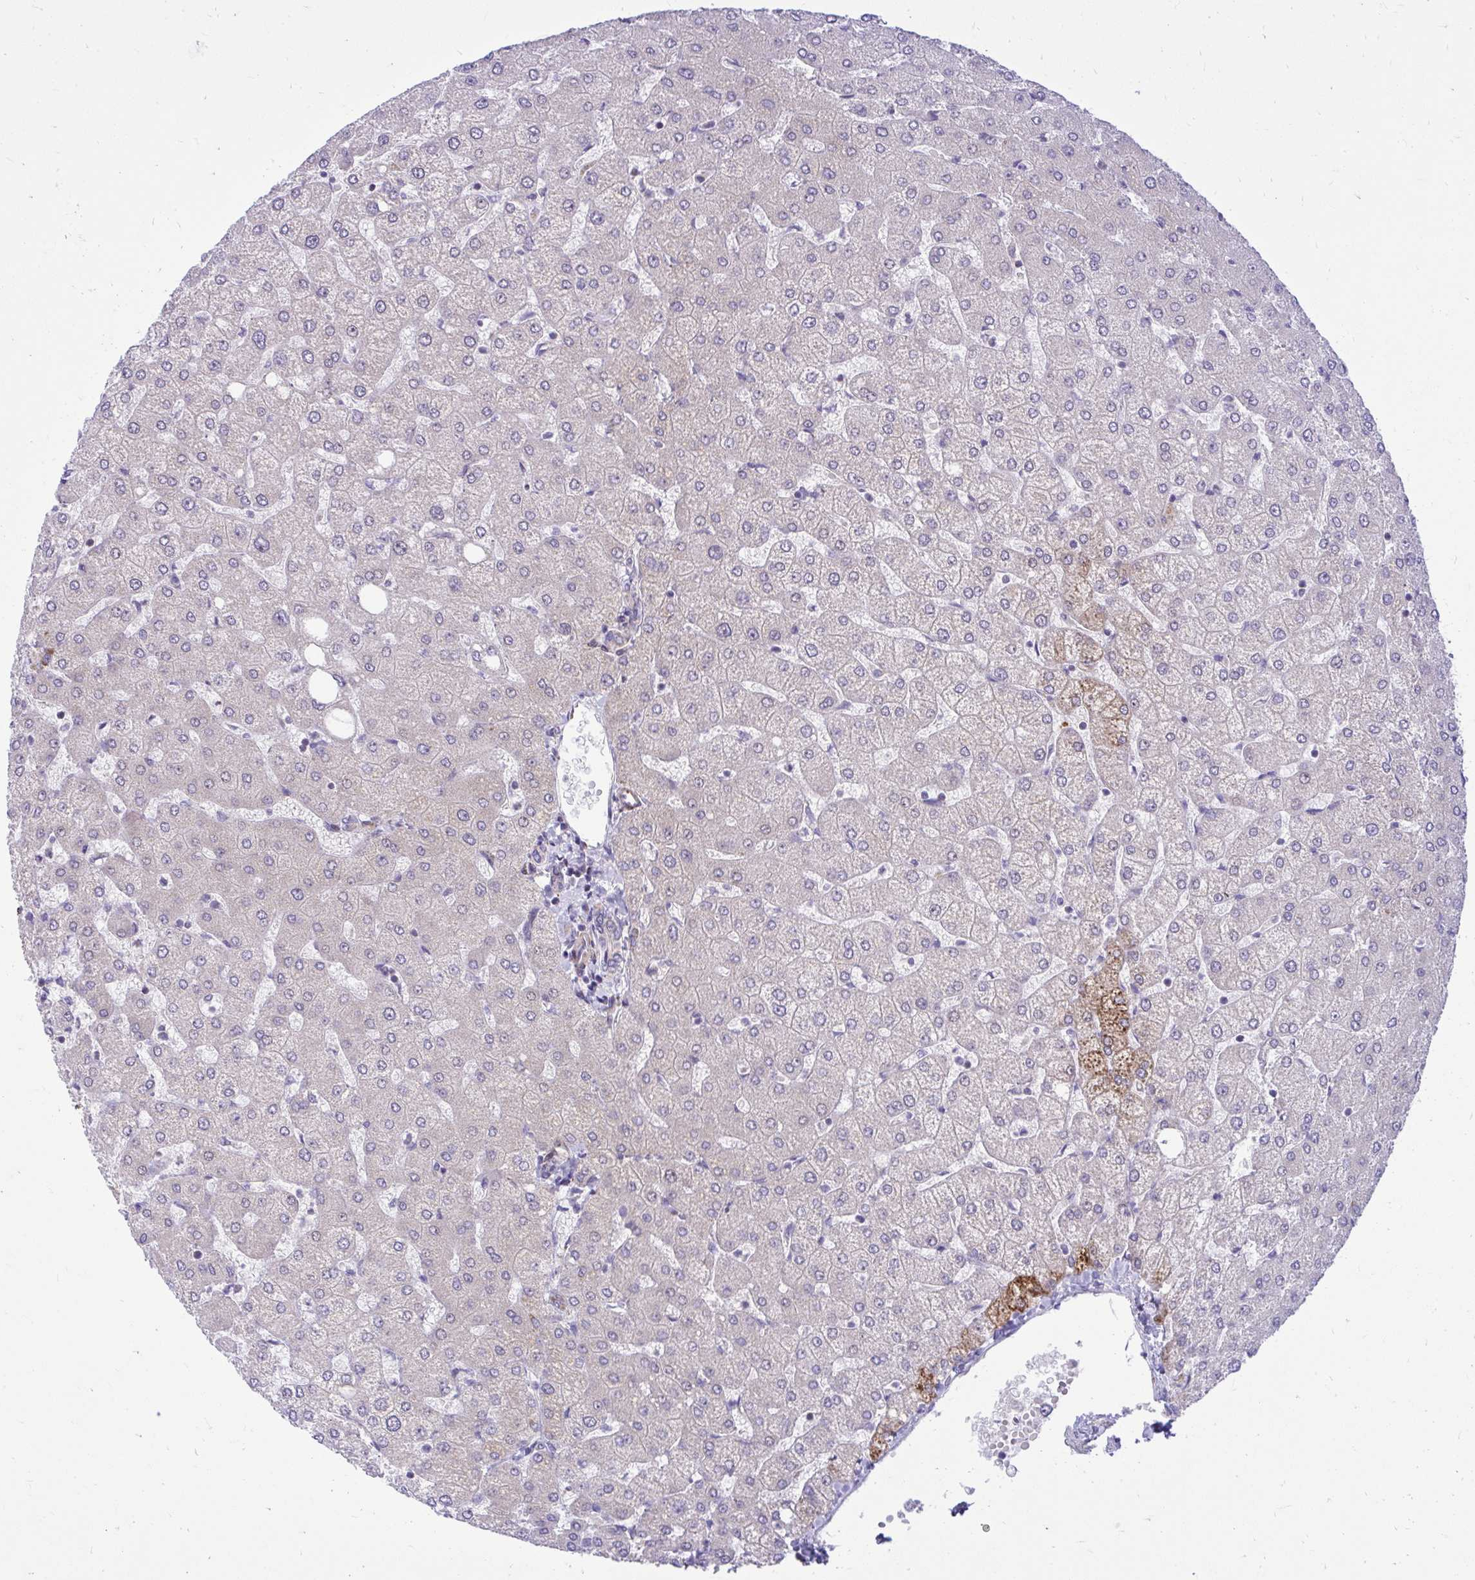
{"staining": {"intensity": "negative", "quantity": "none", "location": "none"}, "tissue": "liver", "cell_type": "Cholangiocytes", "image_type": "normal", "snomed": [{"axis": "morphology", "description": "Normal tissue, NOS"}, {"axis": "topography", "description": "Liver"}], "caption": "An immunohistochemistry micrograph of benign liver is shown. There is no staining in cholangiocytes of liver. (Brightfield microscopy of DAB IHC at high magnification).", "gene": "GPRIN3", "patient": {"sex": "female", "age": 54}}